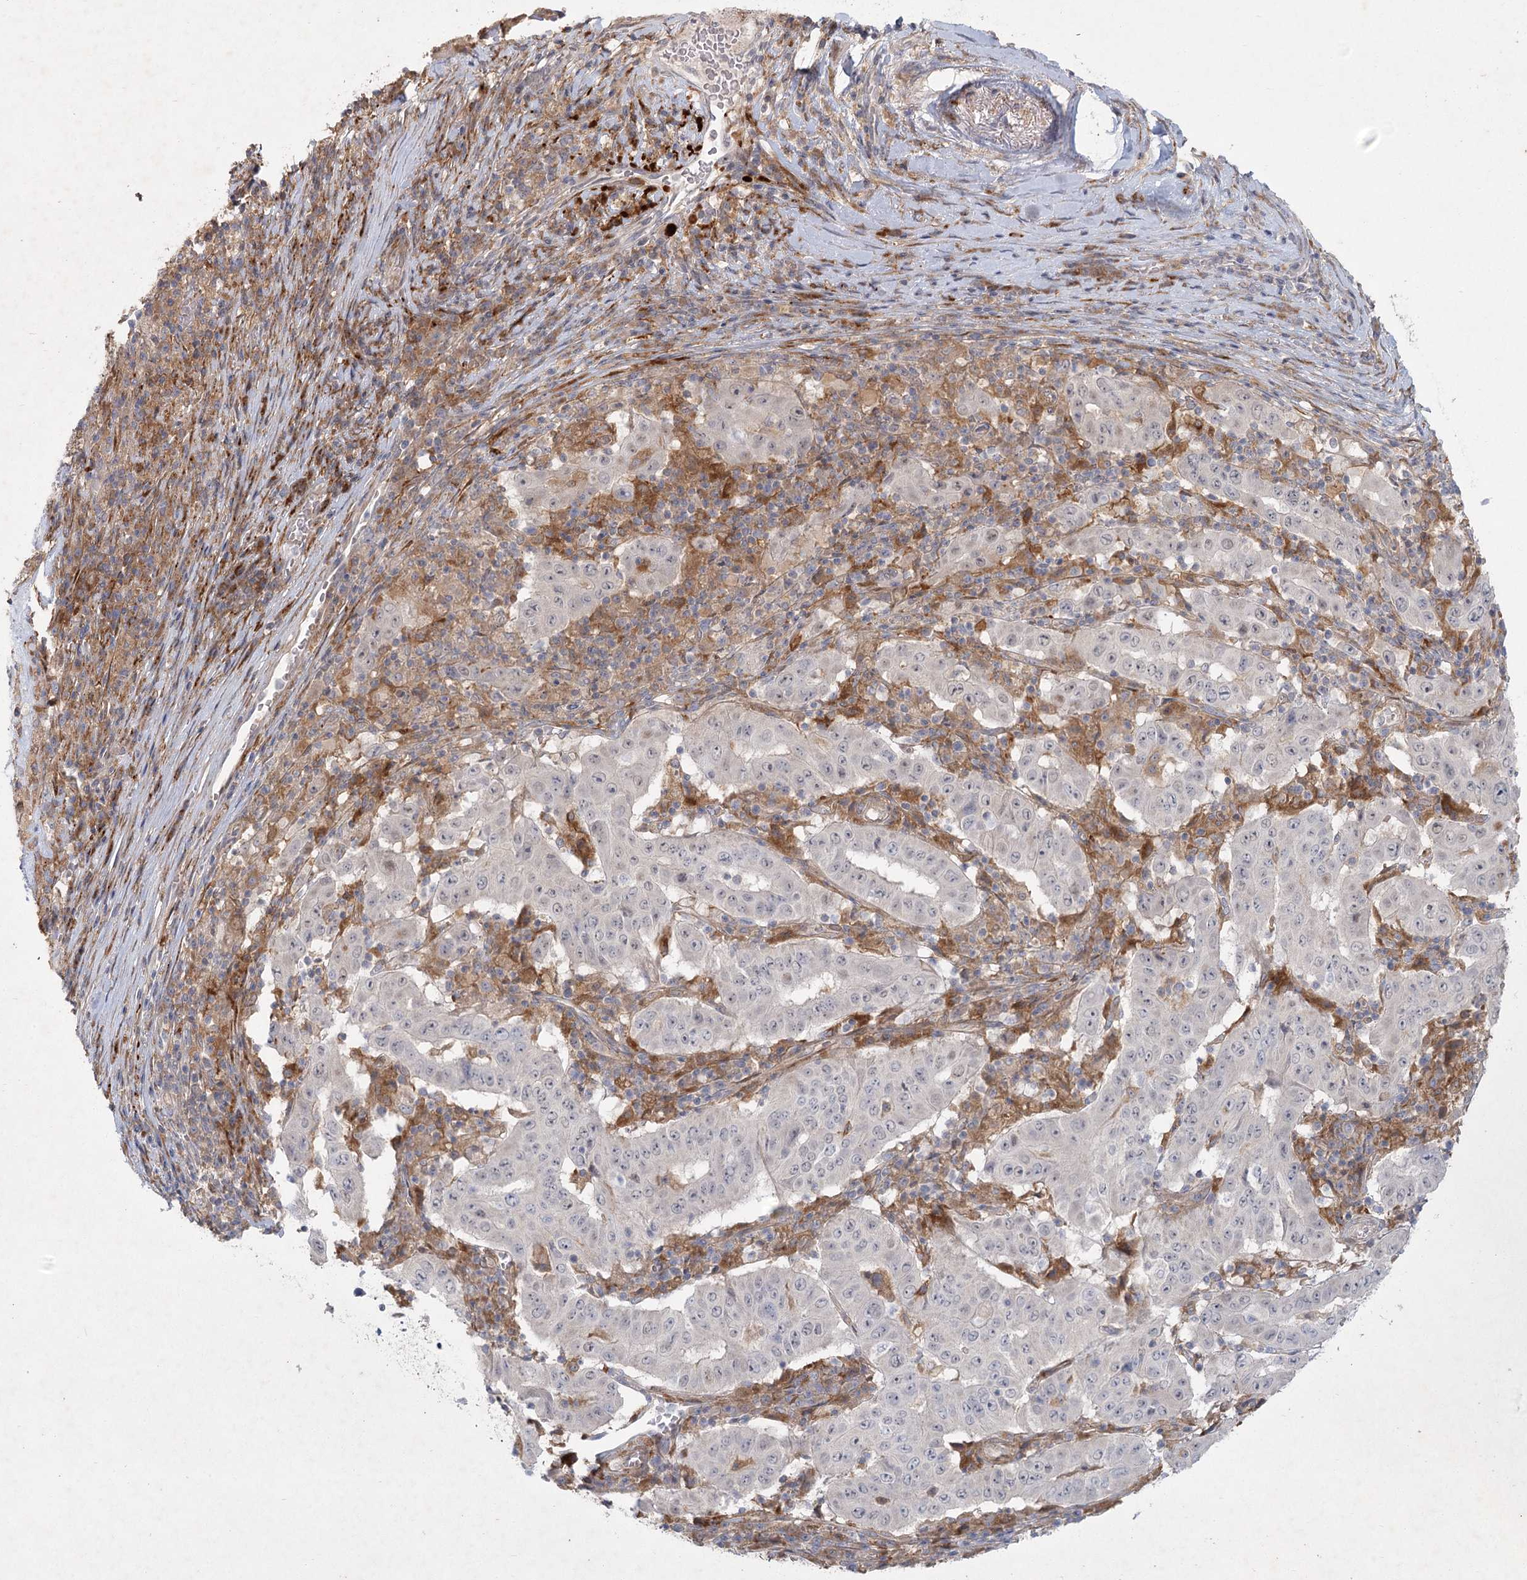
{"staining": {"intensity": "negative", "quantity": "none", "location": "none"}, "tissue": "pancreatic cancer", "cell_type": "Tumor cells", "image_type": "cancer", "snomed": [{"axis": "morphology", "description": "Adenocarcinoma, NOS"}, {"axis": "topography", "description": "Pancreas"}], "caption": "This histopathology image is of adenocarcinoma (pancreatic) stained with immunohistochemistry (IHC) to label a protein in brown with the nuclei are counter-stained blue. There is no positivity in tumor cells. (Brightfield microscopy of DAB IHC at high magnification).", "gene": "FAM110C", "patient": {"sex": "male", "age": 63}}